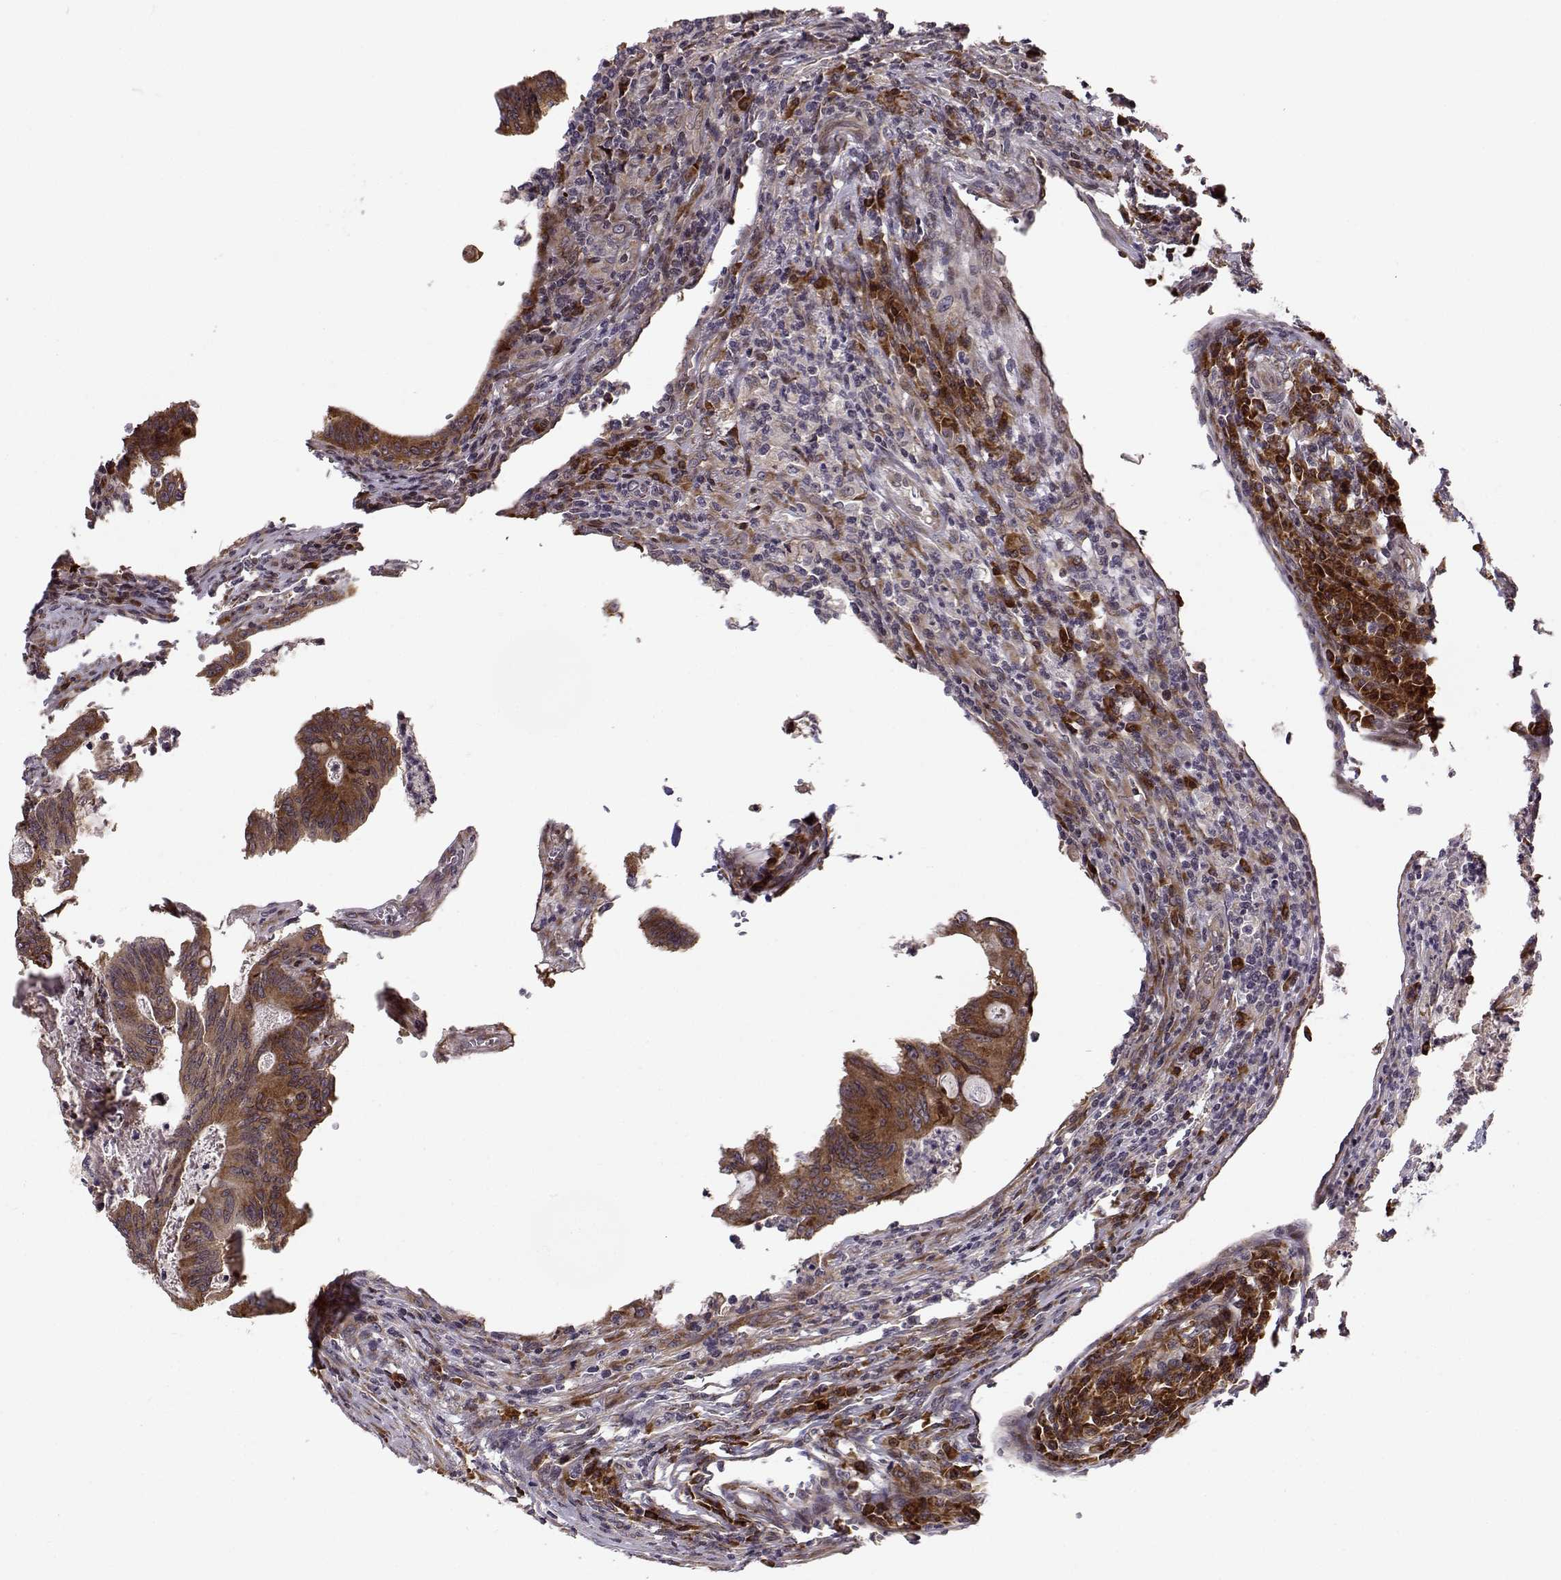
{"staining": {"intensity": "strong", "quantity": ">75%", "location": "cytoplasmic/membranous"}, "tissue": "colorectal cancer", "cell_type": "Tumor cells", "image_type": "cancer", "snomed": [{"axis": "morphology", "description": "Adenocarcinoma, NOS"}, {"axis": "topography", "description": "Colon"}], "caption": "DAB immunohistochemical staining of adenocarcinoma (colorectal) exhibits strong cytoplasmic/membranous protein positivity in about >75% of tumor cells.", "gene": "RPL31", "patient": {"sex": "female", "age": 70}}